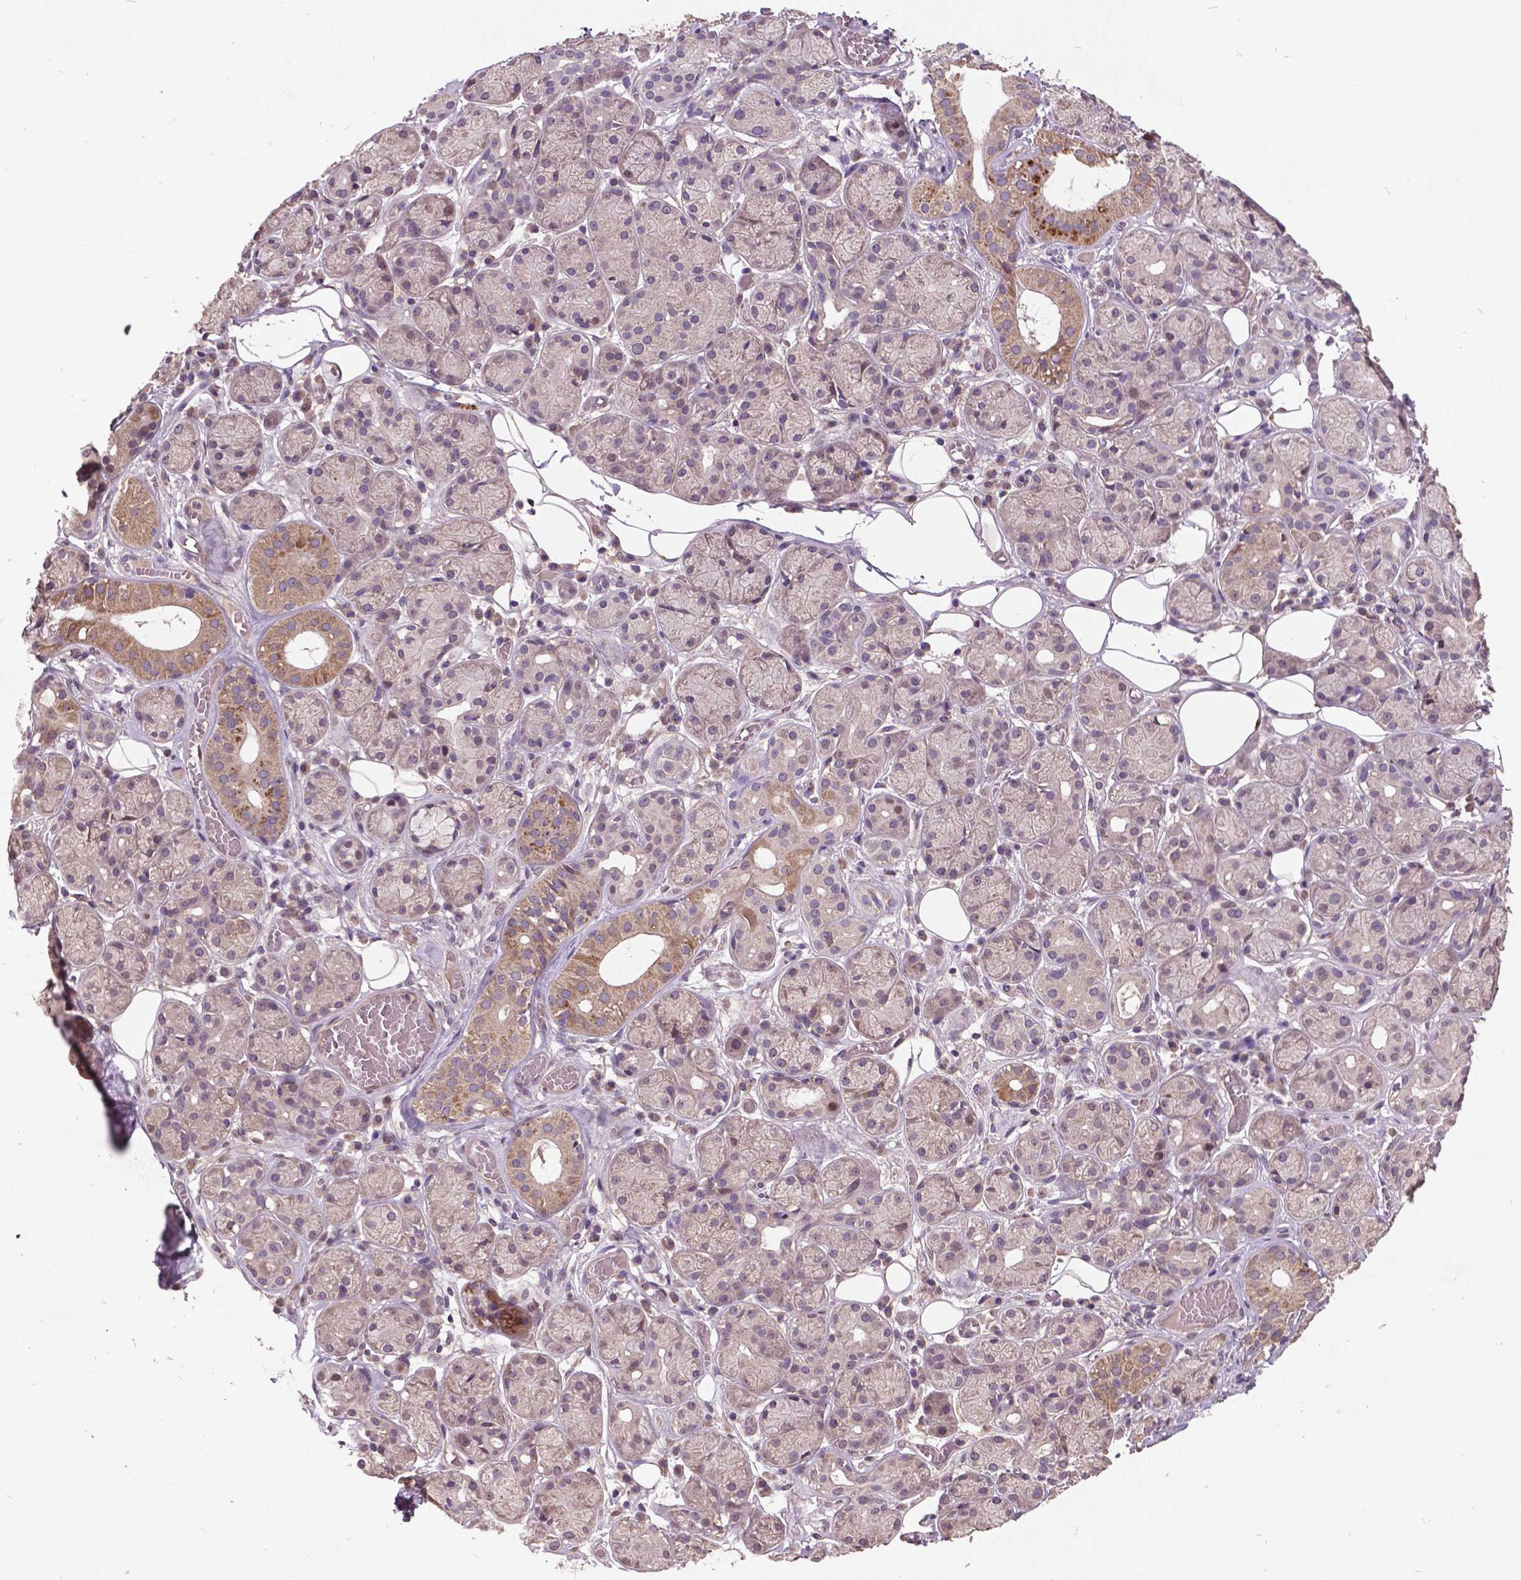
{"staining": {"intensity": "moderate", "quantity": "<25%", "location": "cytoplasmic/membranous"}, "tissue": "salivary gland", "cell_type": "Glandular cells", "image_type": "normal", "snomed": [{"axis": "morphology", "description": "Normal tissue, NOS"}, {"axis": "topography", "description": "Salivary gland"}, {"axis": "topography", "description": "Peripheral nerve tissue"}], "caption": "High-power microscopy captured an IHC photomicrograph of unremarkable salivary gland, revealing moderate cytoplasmic/membranous expression in about <25% of glandular cells.", "gene": "AP1S3", "patient": {"sex": "male", "age": 71}}